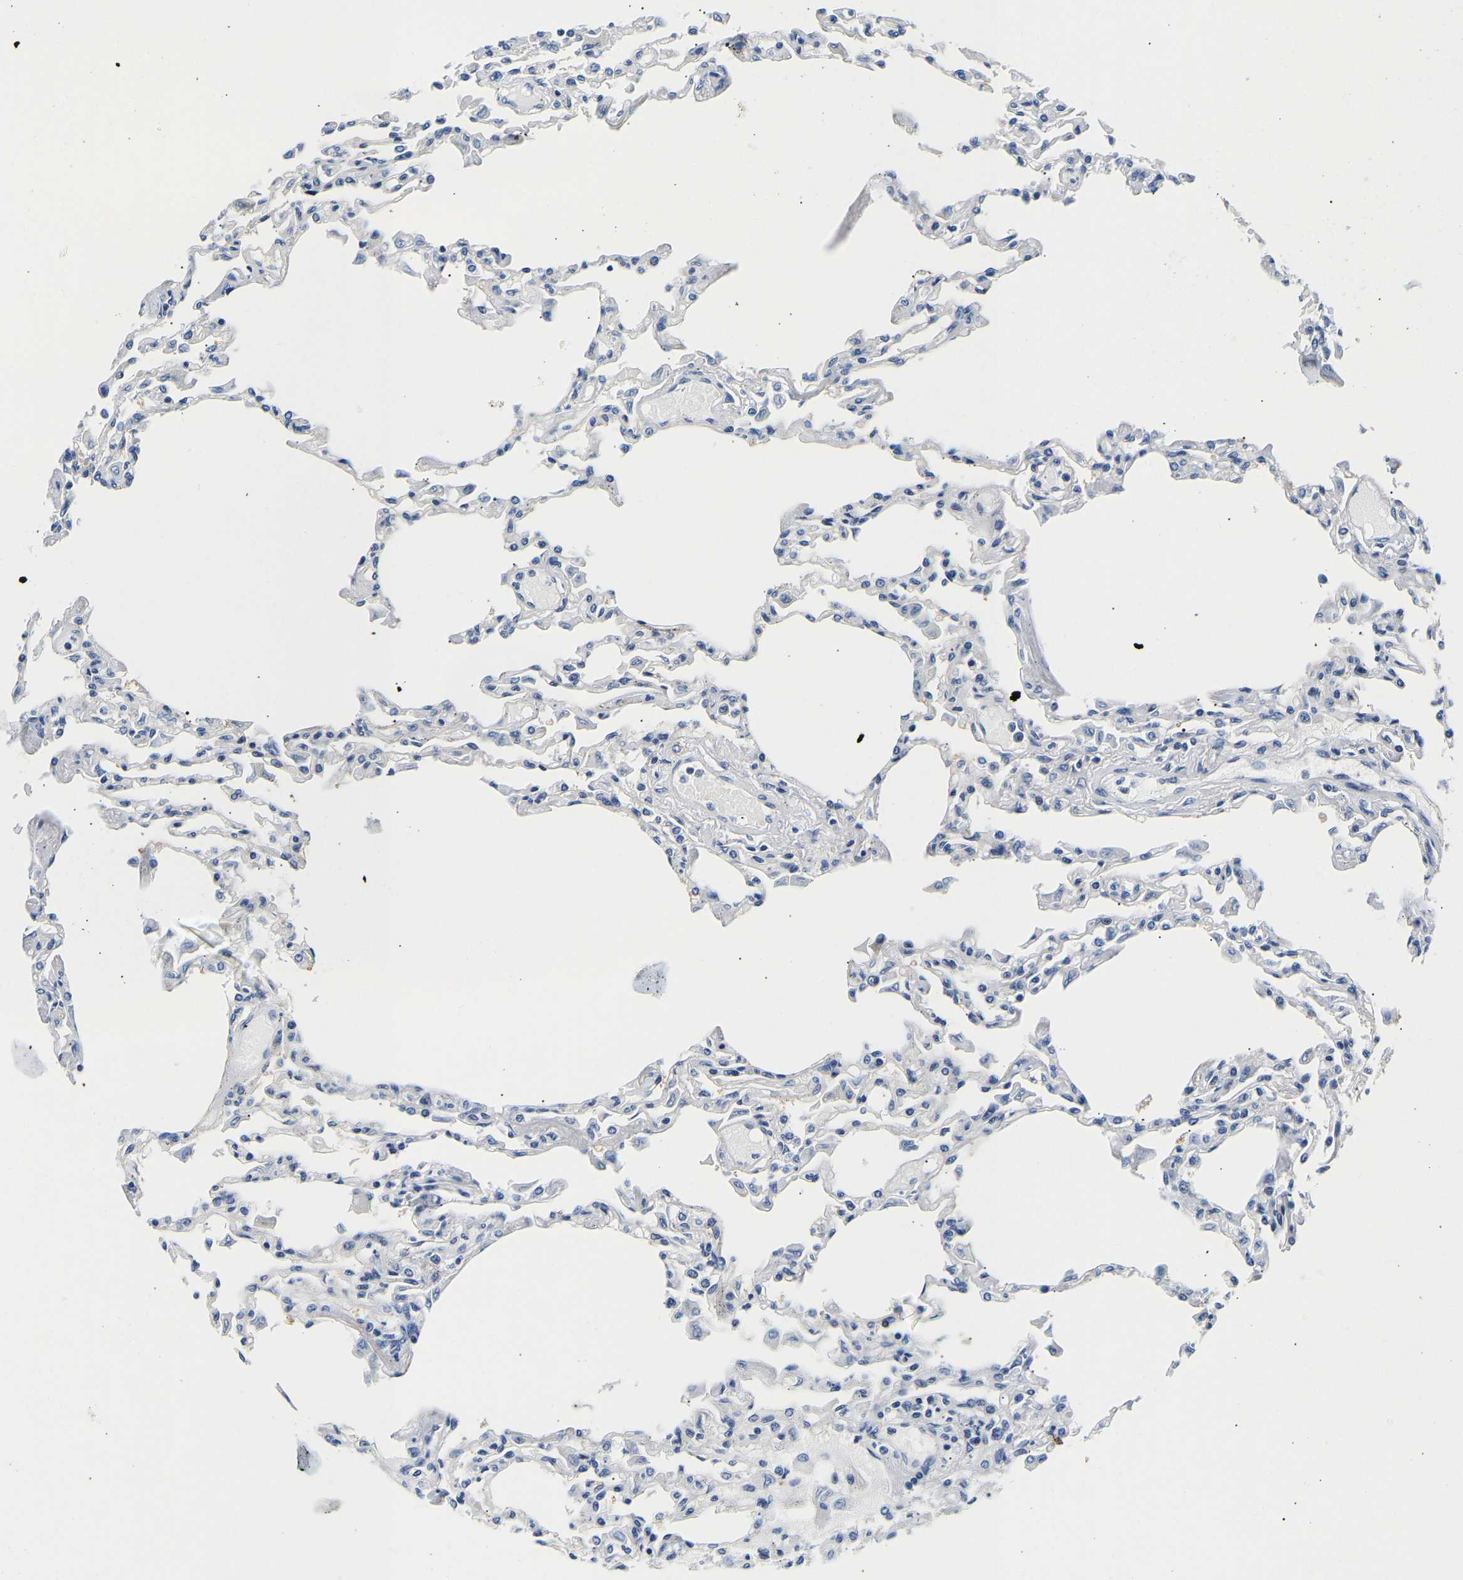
{"staining": {"intensity": "negative", "quantity": "none", "location": "none"}, "tissue": "lung", "cell_type": "Alveolar cells", "image_type": "normal", "snomed": [{"axis": "morphology", "description": "Normal tissue, NOS"}, {"axis": "topography", "description": "Bronchus"}, {"axis": "topography", "description": "Lung"}], "caption": "Immunohistochemistry photomicrograph of unremarkable lung: lung stained with DAB (3,3'-diaminobenzidine) reveals no significant protein positivity in alveolar cells. (DAB (3,3'-diaminobenzidine) immunohistochemistry visualized using brightfield microscopy, high magnification).", "gene": "UCHL3", "patient": {"sex": "female", "age": 49}}